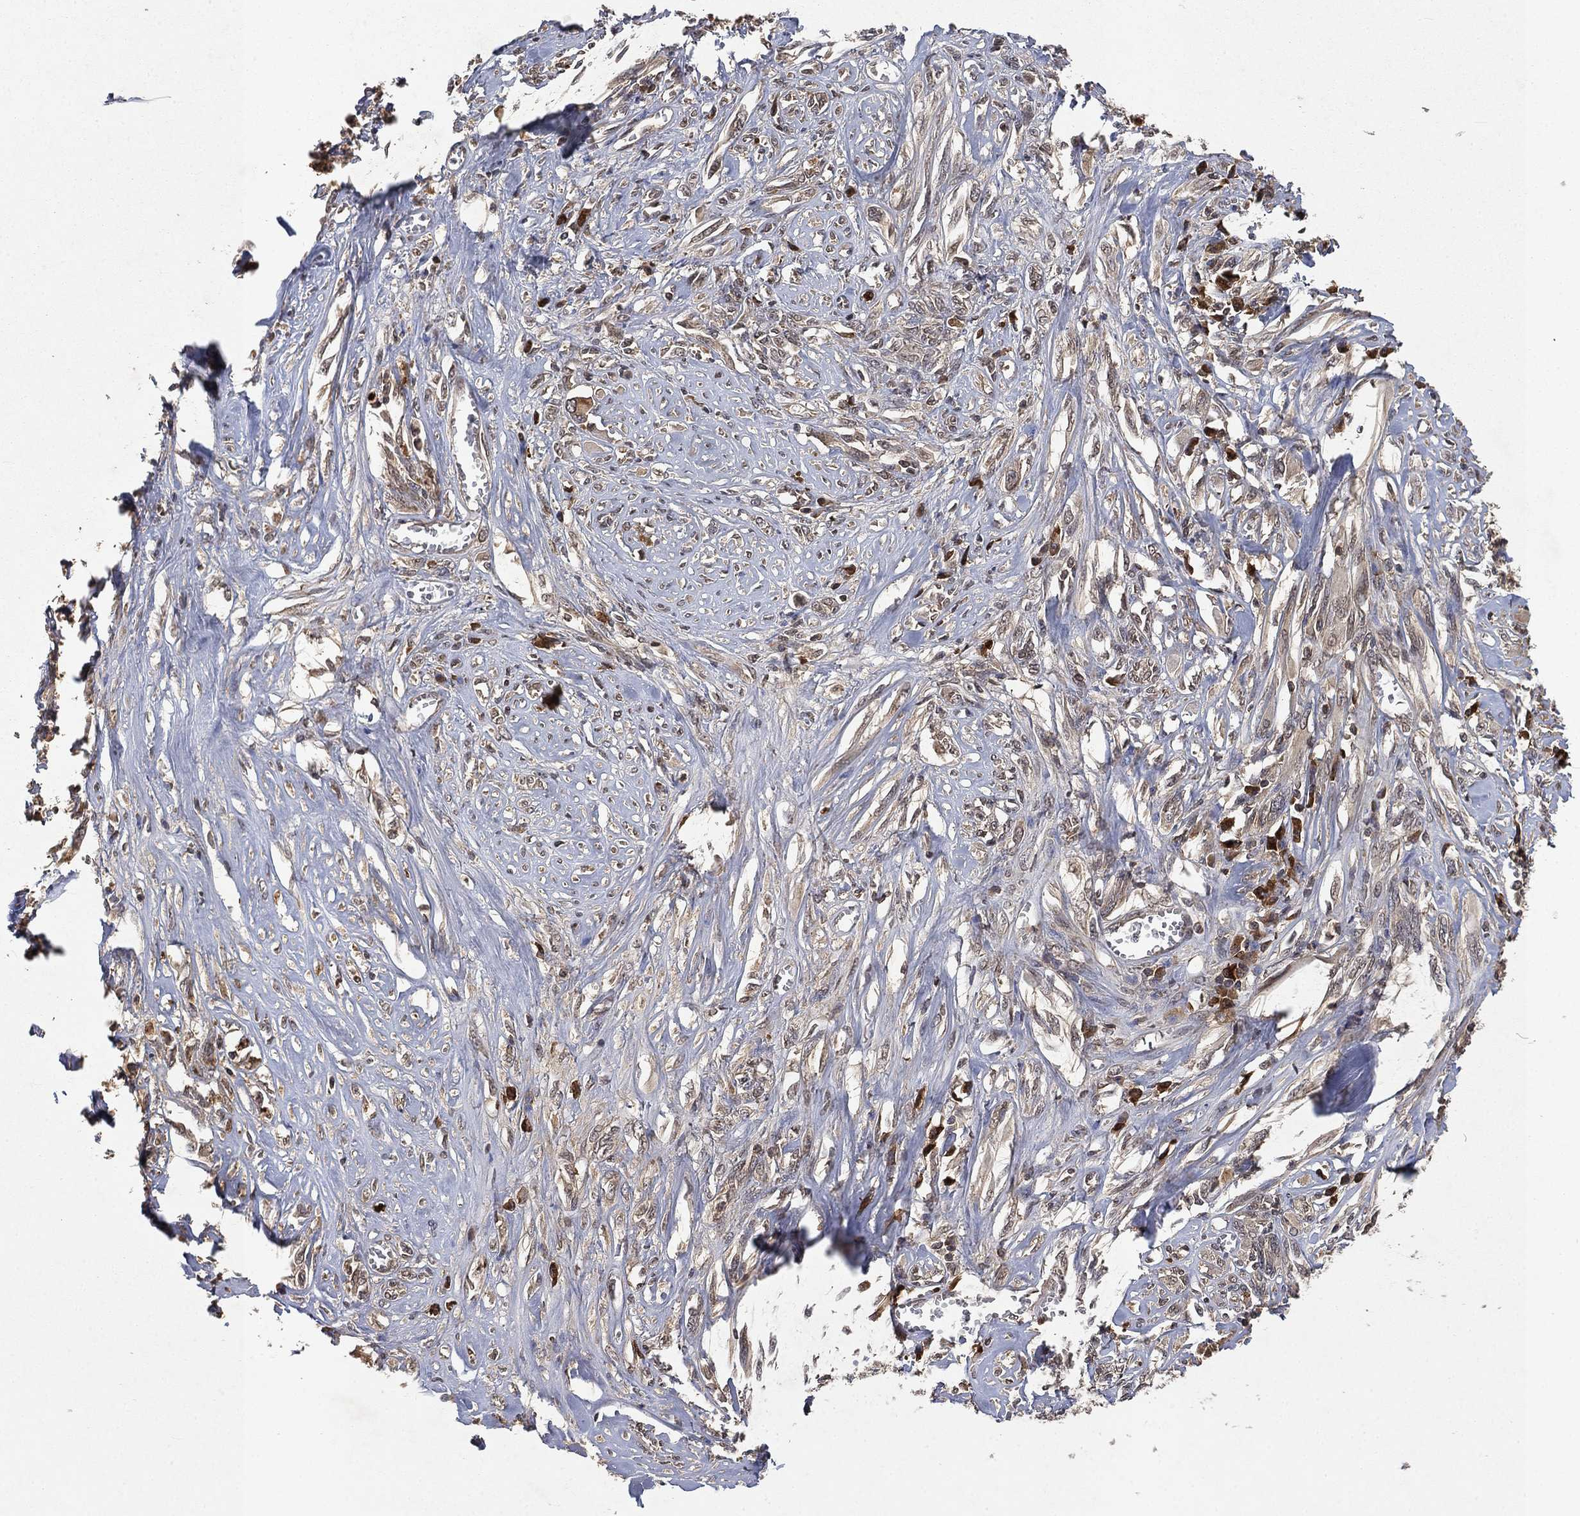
{"staining": {"intensity": "negative", "quantity": "none", "location": "none"}, "tissue": "melanoma", "cell_type": "Tumor cells", "image_type": "cancer", "snomed": [{"axis": "morphology", "description": "Malignant melanoma, NOS"}, {"axis": "topography", "description": "Skin"}], "caption": "Human malignant melanoma stained for a protein using IHC exhibits no staining in tumor cells.", "gene": "UBA5", "patient": {"sex": "female", "age": 91}}